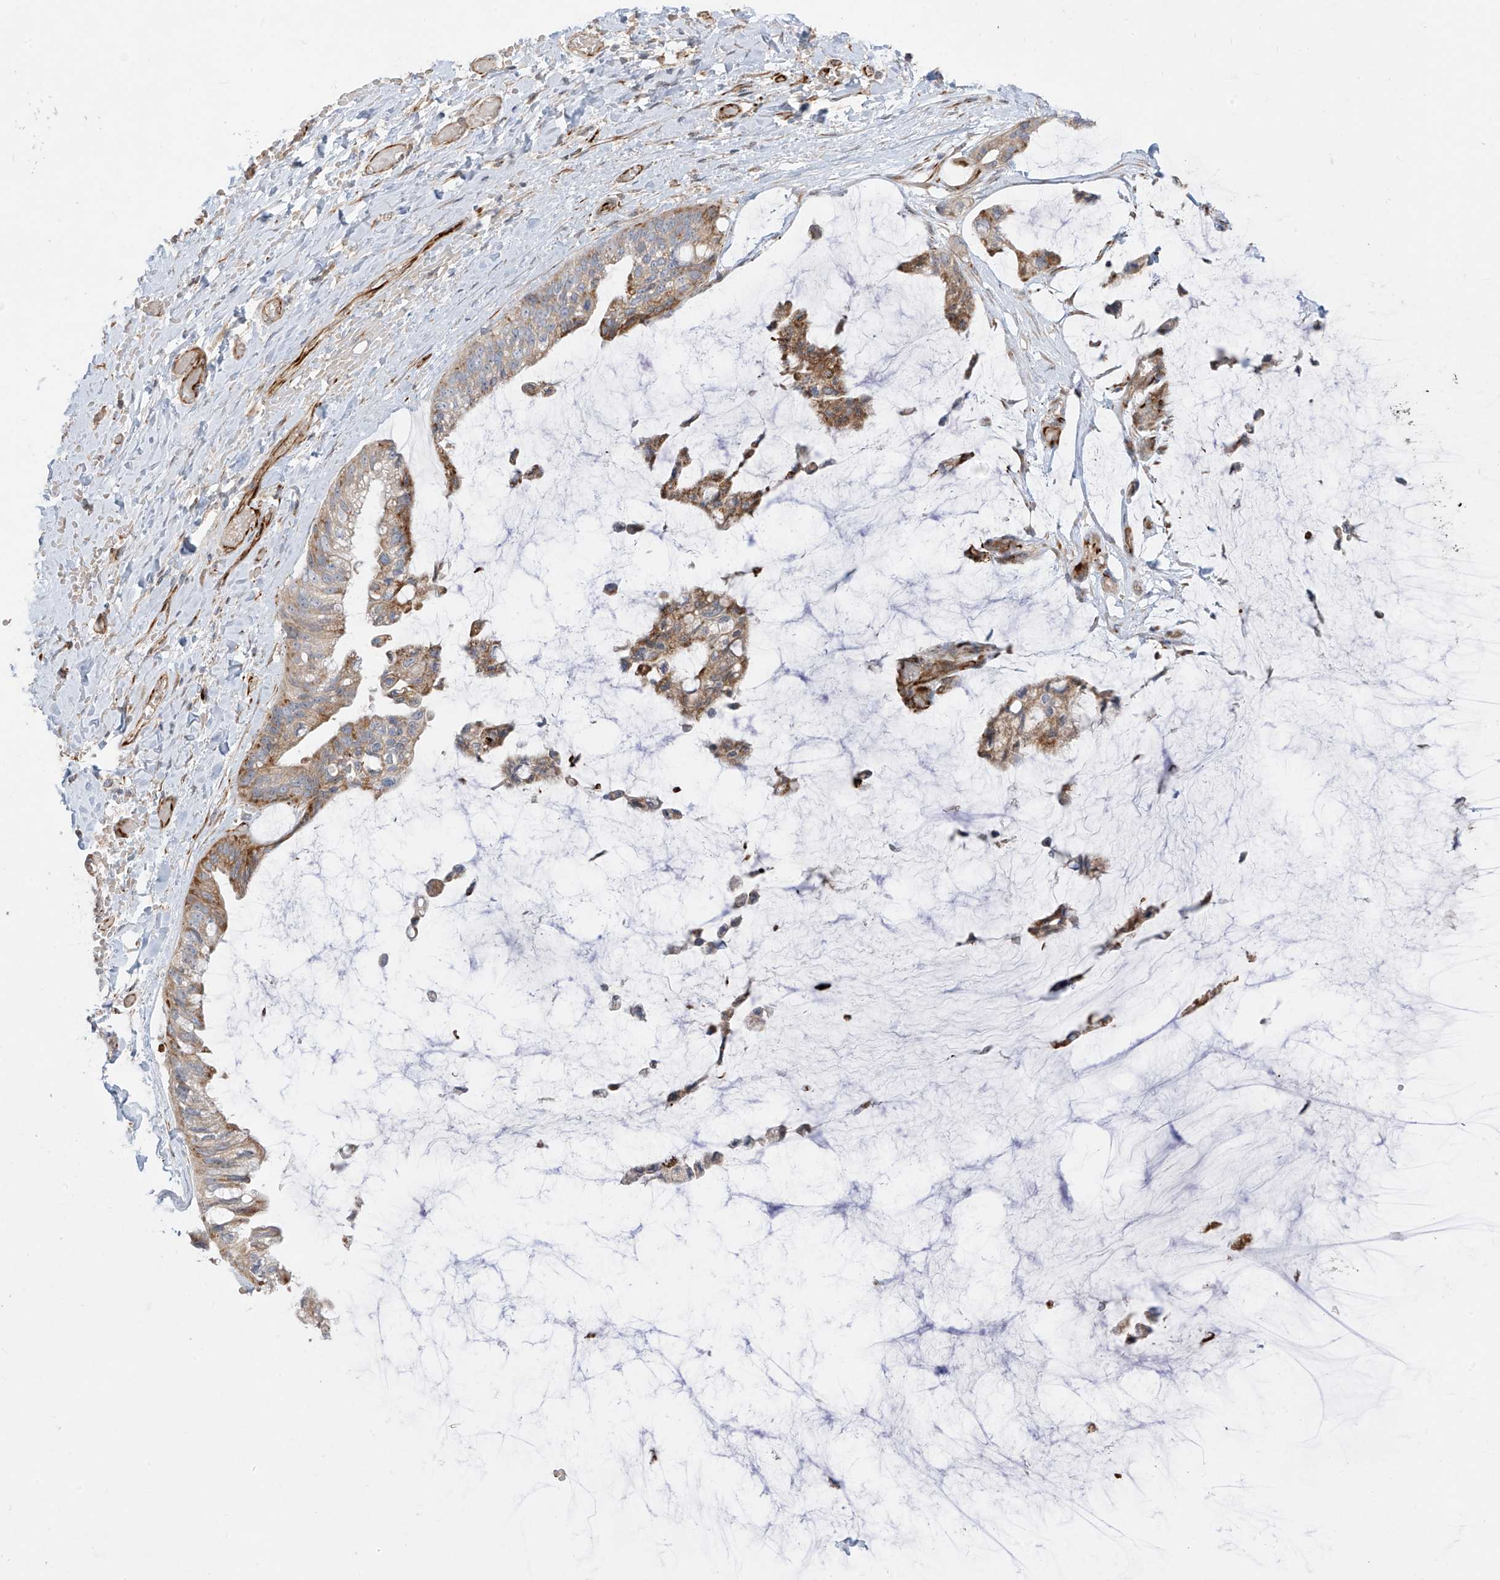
{"staining": {"intensity": "moderate", "quantity": ">75%", "location": "cytoplasmic/membranous"}, "tissue": "ovarian cancer", "cell_type": "Tumor cells", "image_type": "cancer", "snomed": [{"axis": "morphology", "description": "Cystadenocarcinoma, mucinous, NOS"}, {"axis": "topography", "description": "Ovary"}], "caption": "Immunohistochemistry (DAB) staining of ovarian mucinous cystadenocarcinoma demonstrates moderate cytoplasmic/membranous protein expression in approximately >75% of tumor cells. (DAB IHC with brightfield microscopy, high magnification).", "gene": "DCDC2", "patient": {"sex": "female", "age": 39}}